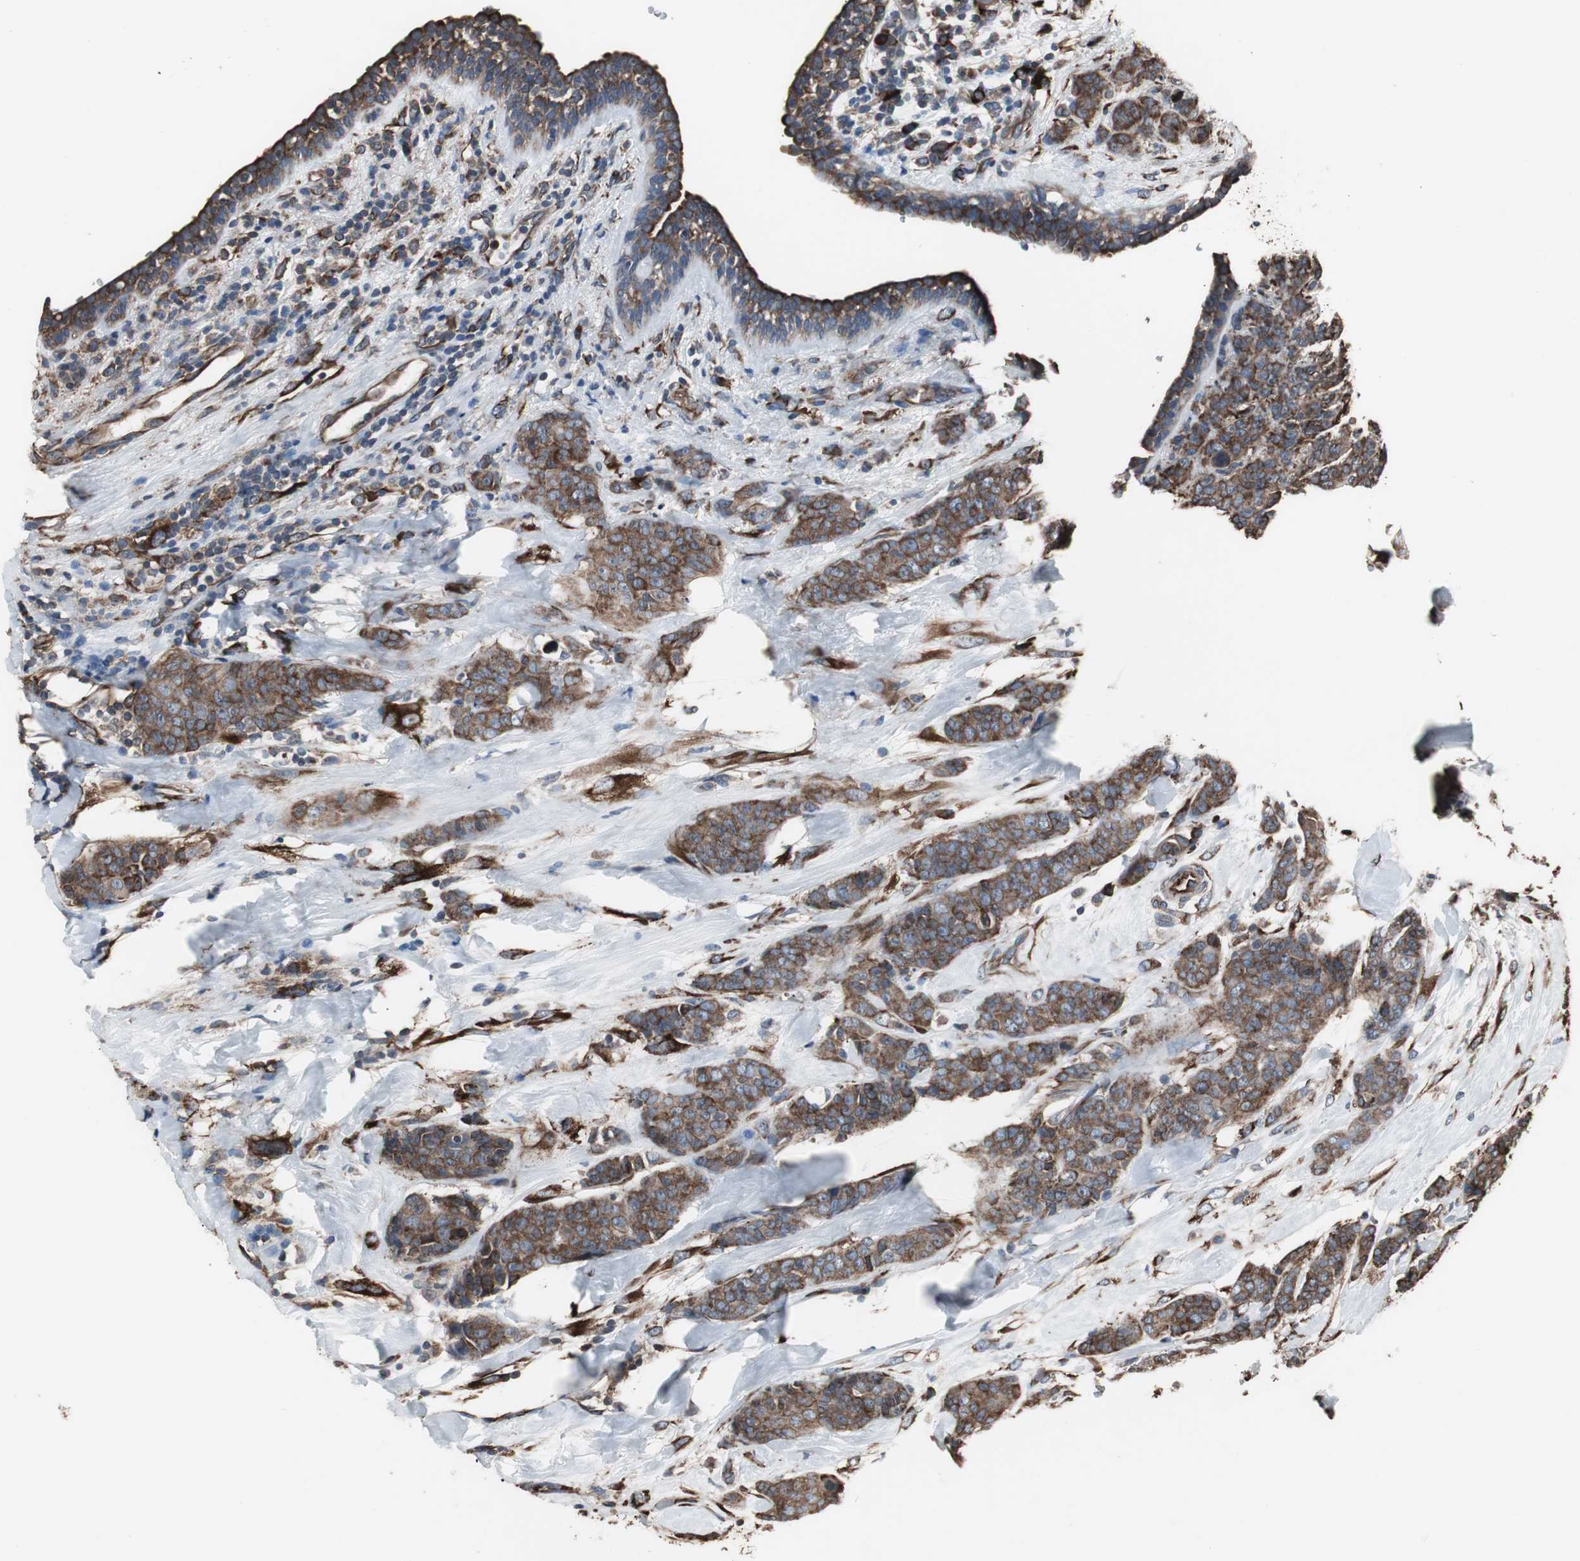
{"staining": {"intensity": "strong", "quantity": ">75%", "location": "cytoplasmic/membranous"}, "tissue": "breast cancer", "cell_type": "Tumor cells", "image_type": "cancer", "snomed": [{"axis": "morphology", "description": "Duct carcinoma"}, {"axis": "topography", "description": "Breast"}], "caption": "Intraductal carcinoma (breast) was stained to show a protein in brown. There is high levels of strong cytoplasmic/membranous positivity in approximately >75% of tumor cells.", "gene": "CALU", "patient": {"sex": "female", "age": 40}}